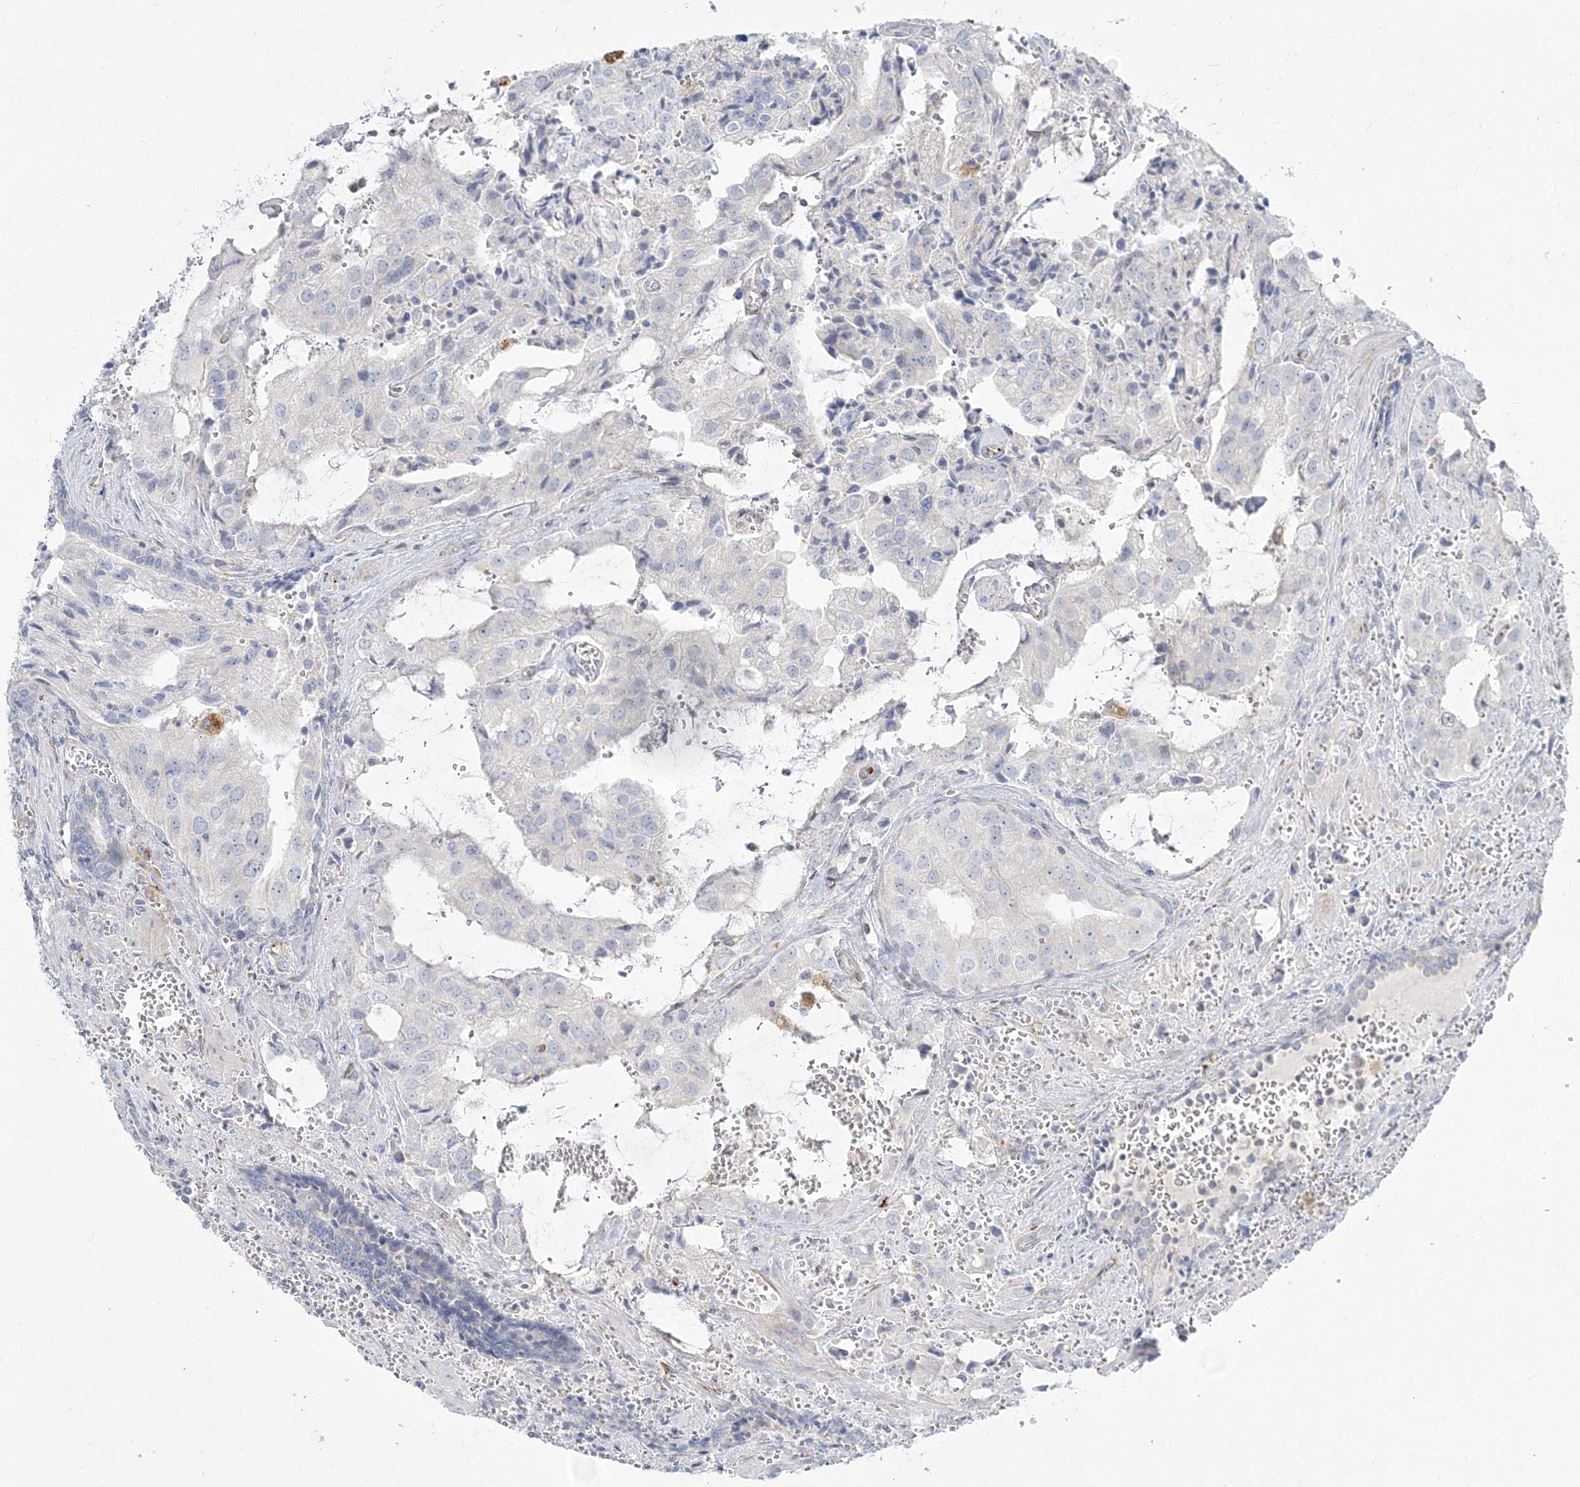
{"staining": {"intensity": "negative", "quantity": "none", "location": "none"}, "tissue": "prostate cancer", "cell_type": "Tumor cells", "image_type": "cancer", "snomed": [{"axis": "morphology", "description": "Adenocarcinoma, High grade"}, {"axis": "topography", "description": "Prostate"}], "caption": "Human prostate cancer stained for a protein using immunohistochemistry reveals no expression in tumor cells.", "gene": "GPAT2", "patient": {"sex": "male", "age": 68}}